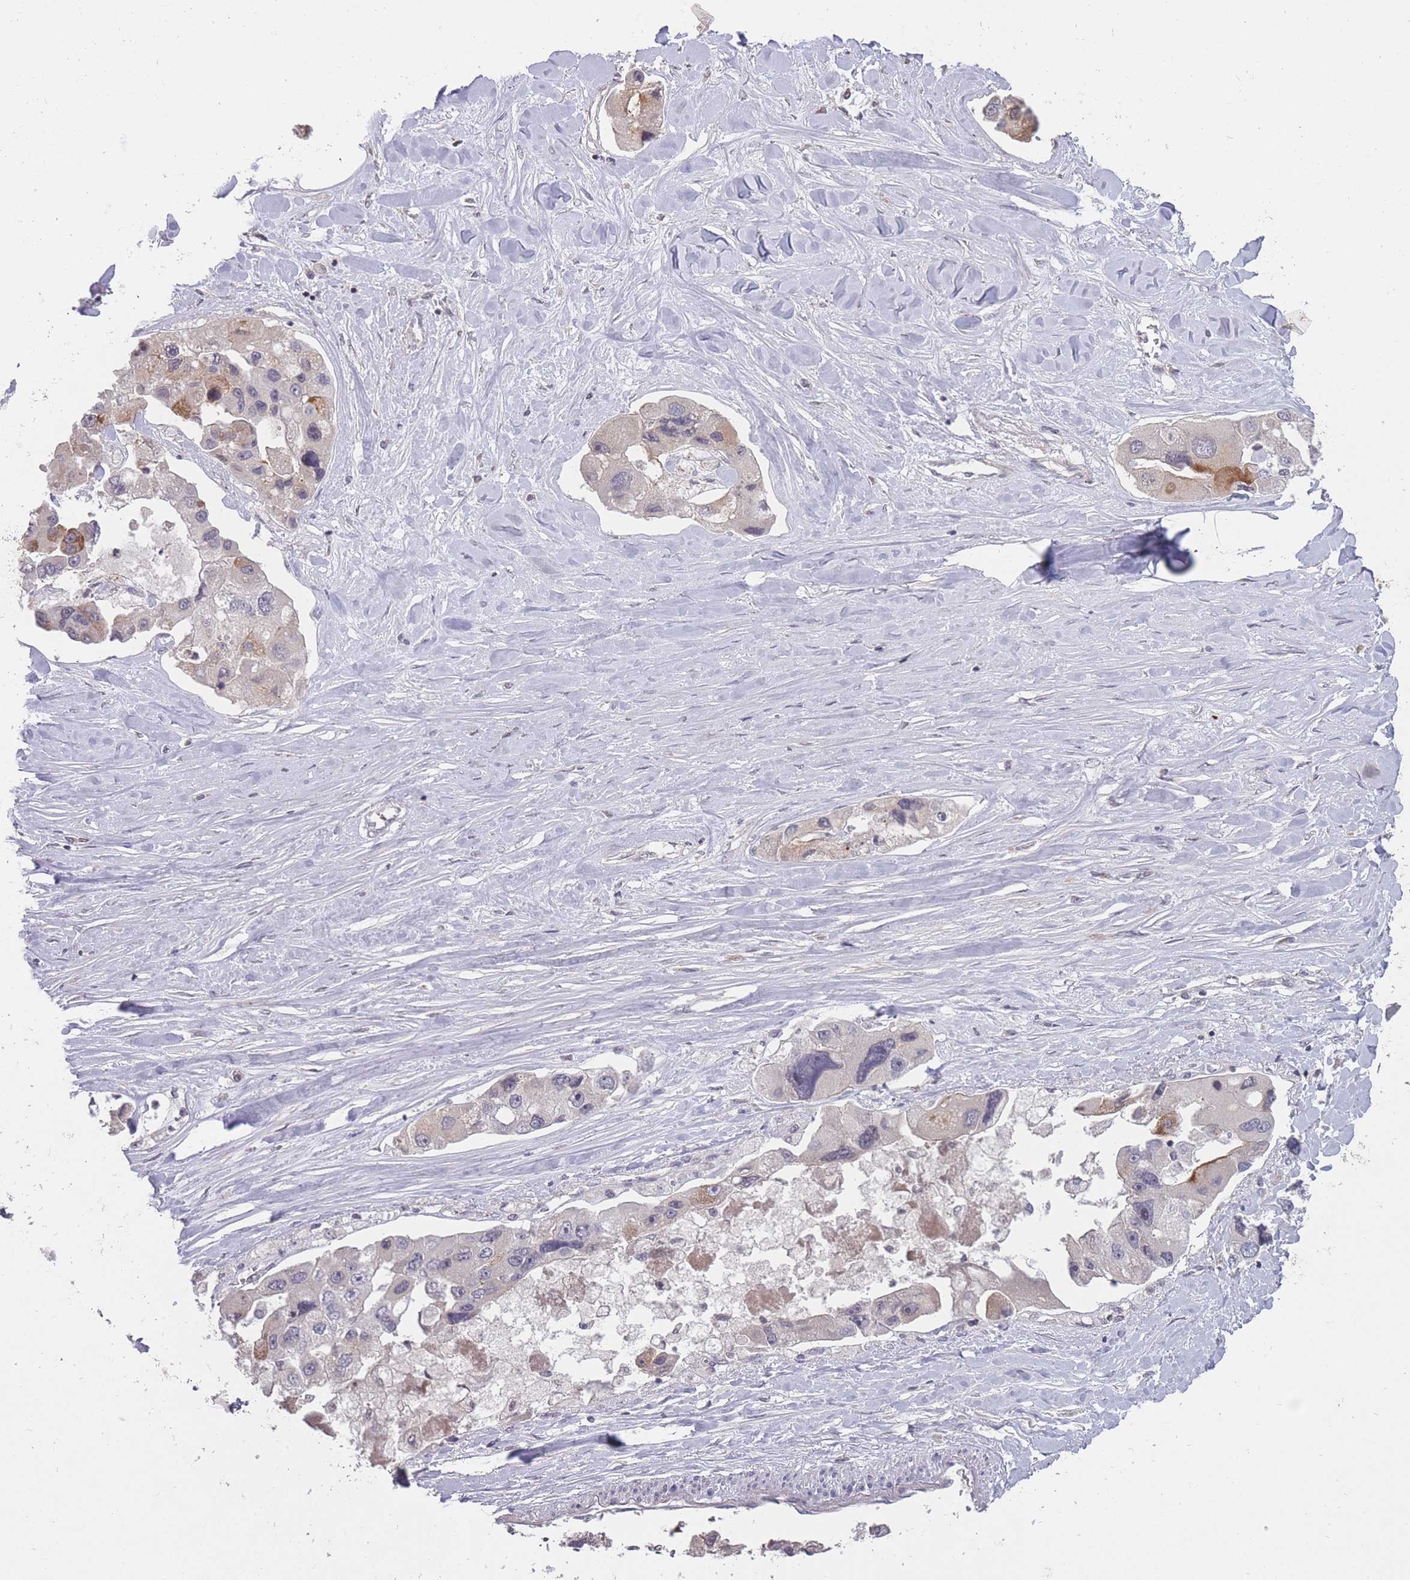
{"staining": {"intensity": "negative", "quantity": "none", "location": "none"}, "tissue": "lung cancer", "cell_type": "Tumor cells", "image_type": "cancer", "snomed": [{"axis": "morphology", "description": "Adenocarcinoma, NOS"}, {"axis": "topography", "description": "Lung"}], "caption": "There is no significant expression in tumor cells of lung cancer.", "gene": "ADCYAP1R1", "patient": {"sex": "female", "age": 54}}